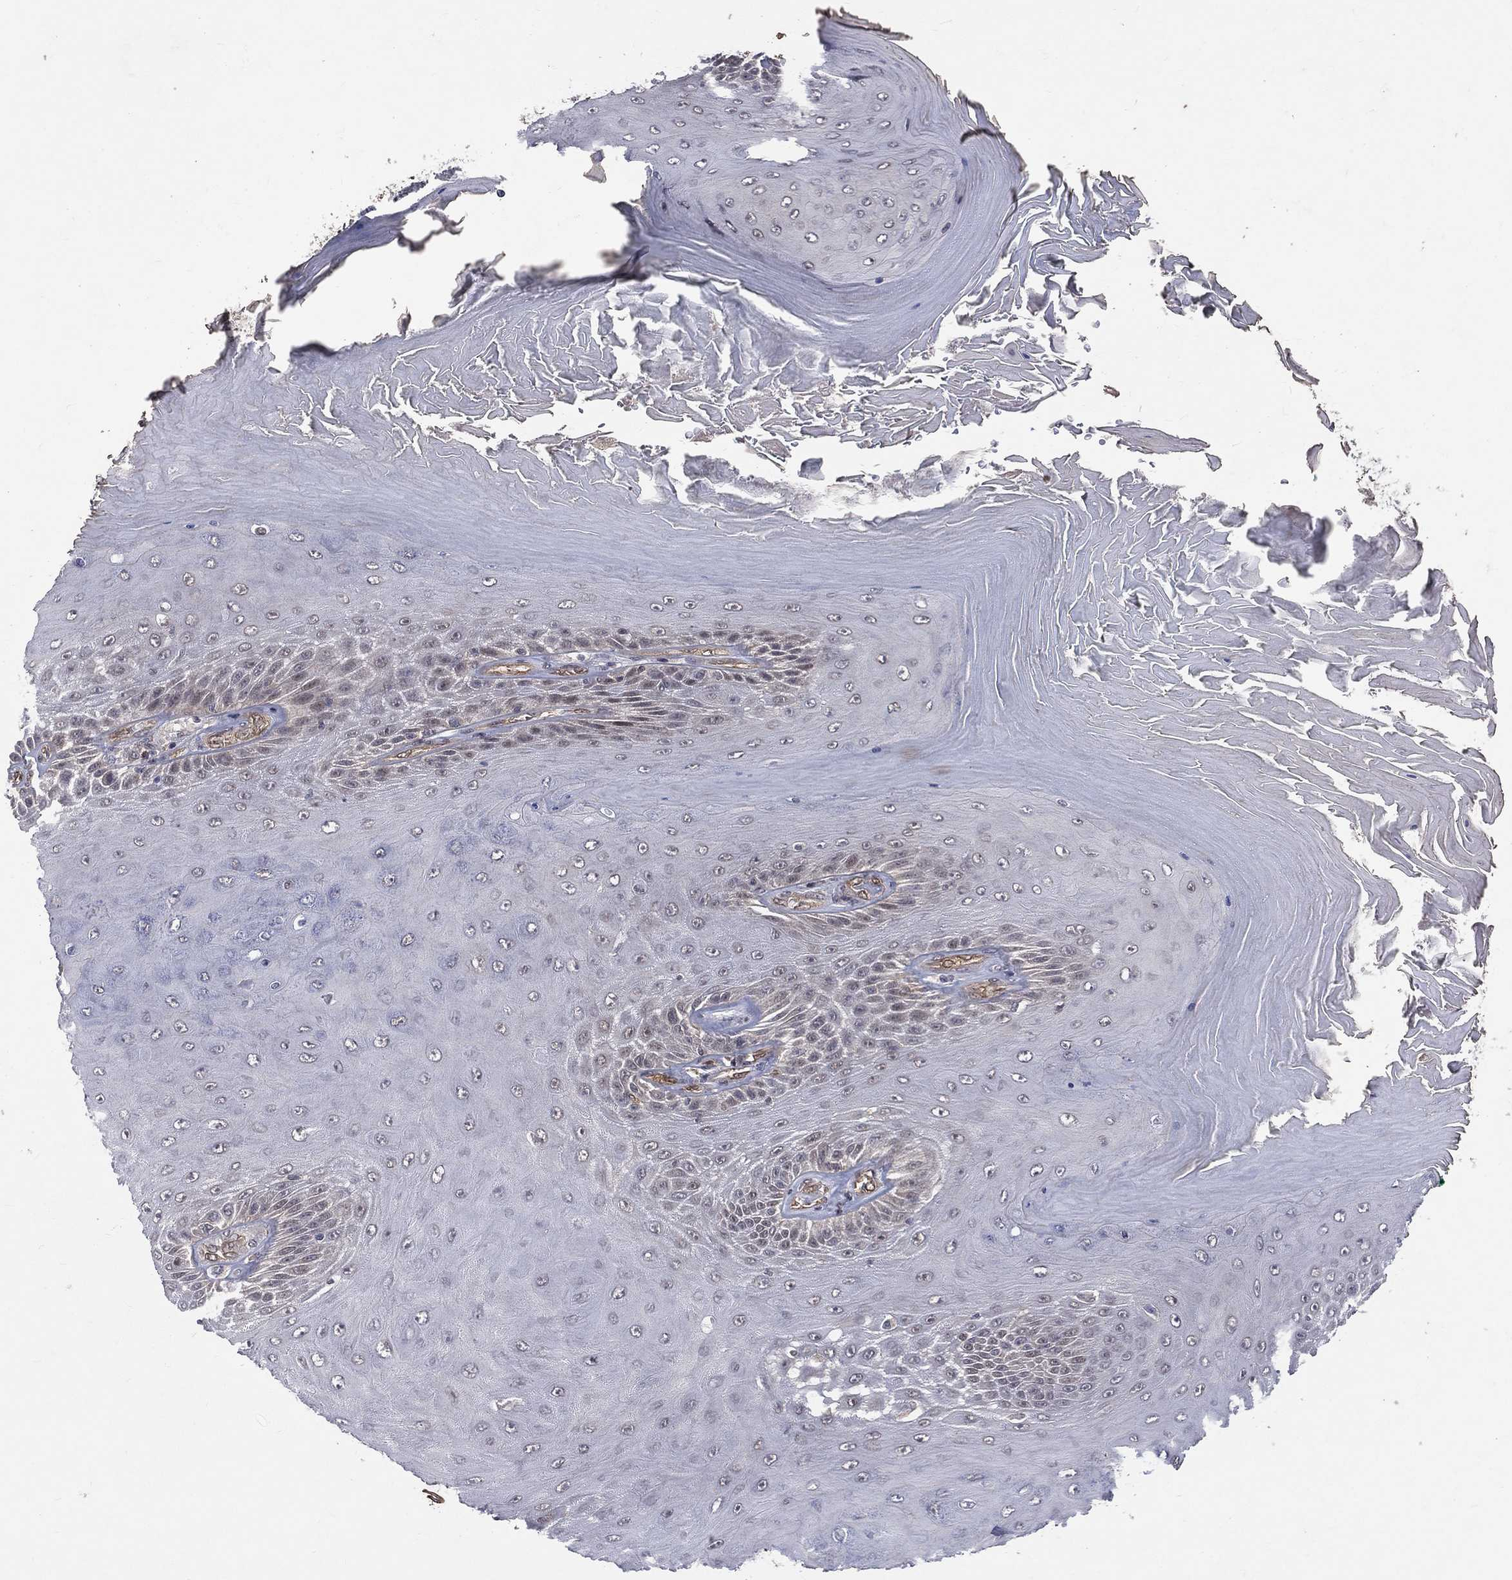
{"staining": {"intensity": "weak", "quantity": "<25%", "location": "cytoplasmic/membranous"}, "tissue": "skin cancer", "cell_type": "Tumor cells", "image_type": "cancer", "snomed": [{"axis": "morphology", "description": "Squamous cell carcinoma, NOS"}, {"axis": "topography", "description": "Skin"}], "caption": "Immunohistochemistry (IHC) histopathology image of skin cancer (squamous cell carcinoma) stained for a protein (brown), which exhibits no positivity in tumor cells. (DAB (3,3'-diaminobenzidine) immunohistochemistry, high magnification).", "gene": "GMPR2", "patient": {"sex": "male", "age": 62}}